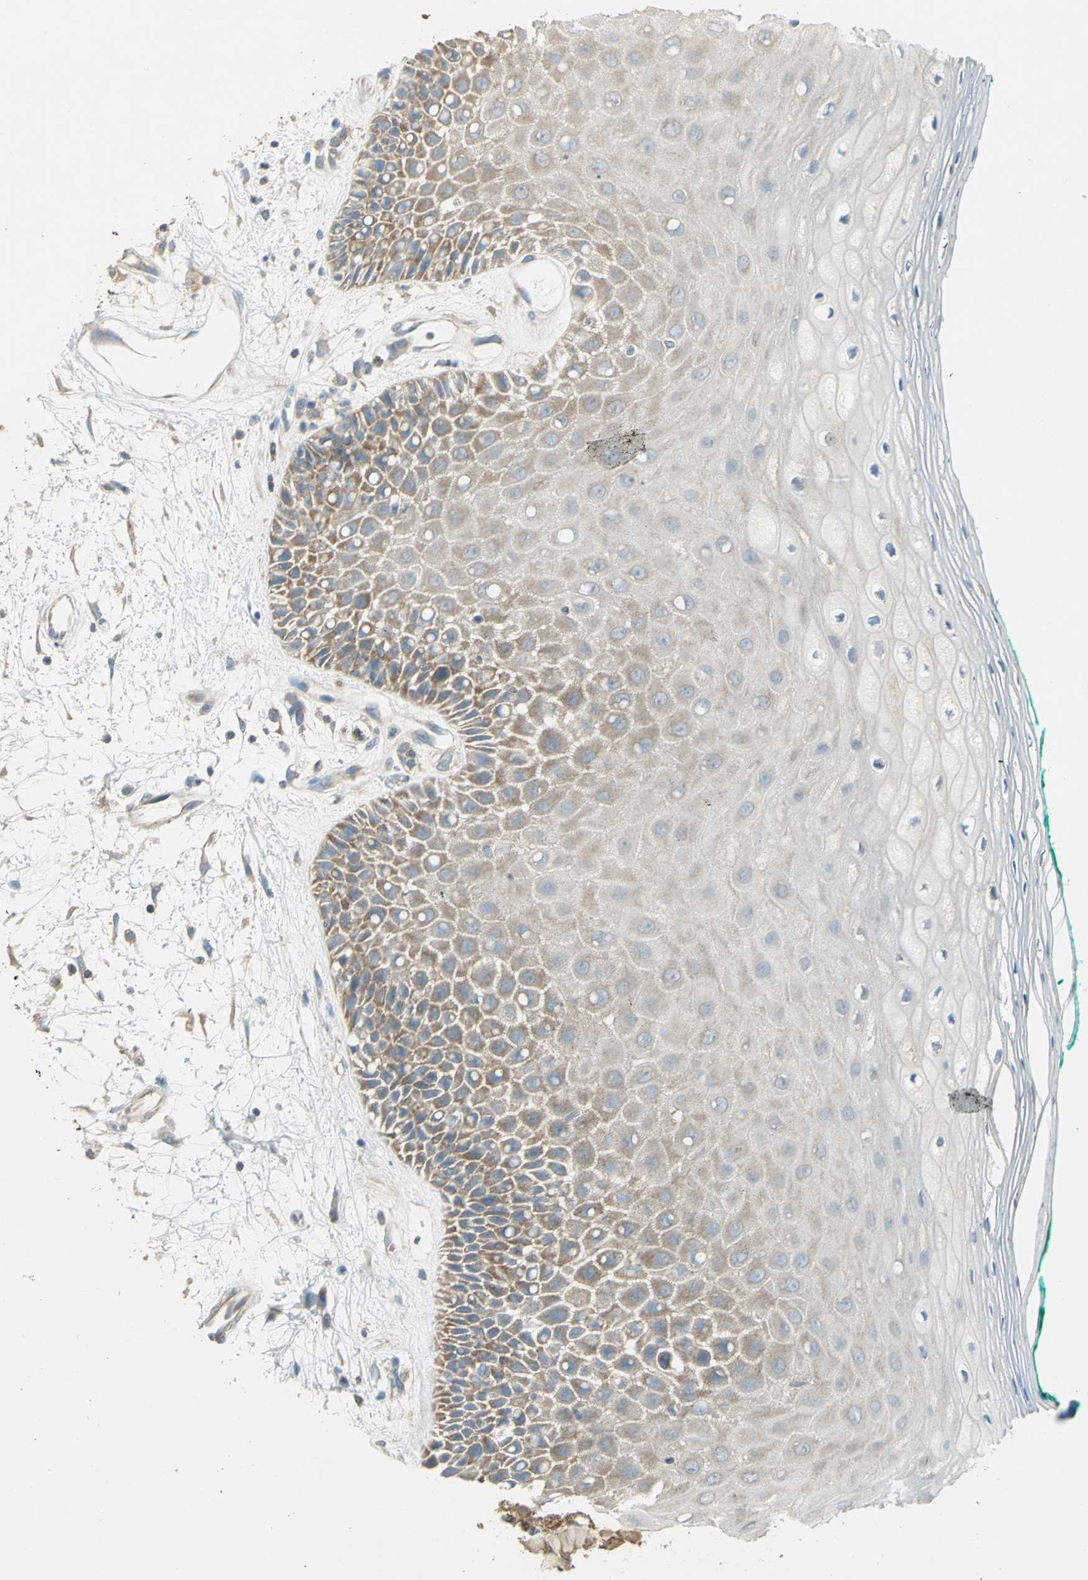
{"staining": {"intensity": "moderate", "quantity": "25%-75%", "location": "cytoplasmic/membranous"}, "tissue": "oral mucosa", "cell_type": "Squamous epithelial cells", "image_type": "normal", "snomed": [{"axis": "morphology", "description": "Normal tissue, NOS"}, {"axis": "morphology", "description": "Squamous cell carcinoma, NOS"}, {"axis": "topography", "description": "Skeletal muscle"}, {"axis": "topography", "description": "Oral tissue"}, {"axis": "topography", "description": "Head-Neck"}], "caption": "A histopathology image of oral mucosa stained for a protein reveals moderate cytoplasmic/membranous brown staining in squamous epithelial cells. (Brightfield microscopy of DAB IHC at high magnification).", "gene": "SHC2", "patient": {"sex": "female", "age": 84}}